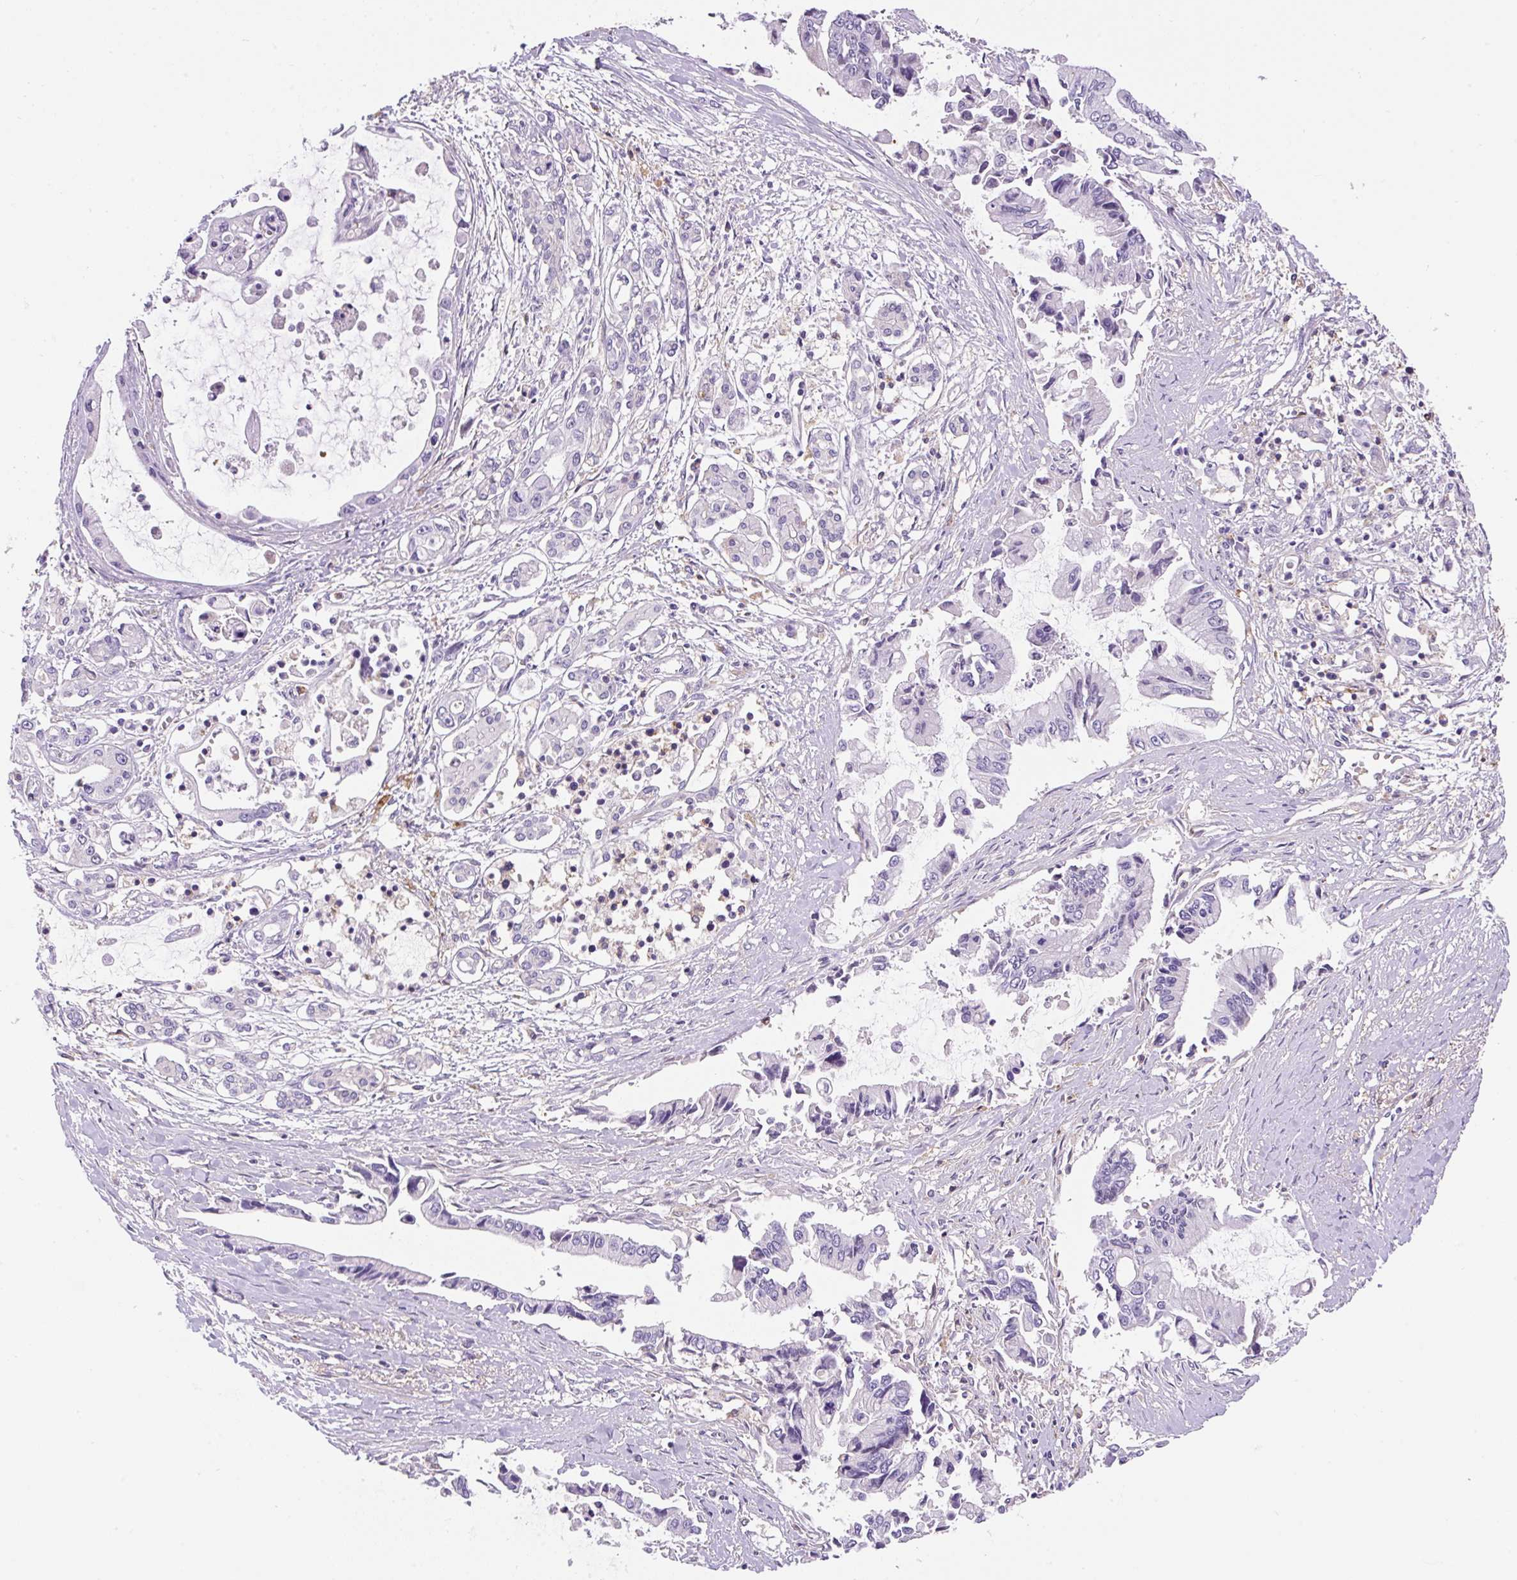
{"staining": {"intensity": "negative", "quantity": "none", "location": "none"}, "tissue": "pancreatic cancer", "cell_type": "Tumor cells", "image_type": "cancer", "snomed": [{"axis": "morphology", "description": "Adenocarcinoma, NOS"}, {"axis": "topography", "description": "Pancreas"}], "caption": "Immunohistochemical staining of human pancreatic adenocarcinoma shows no significant positivity in tumor cells. (DAB immunohistochemistry (IHC), high magnification).", "gene": "TDRD15", "patient": {"sex": "male", "age": 84}}